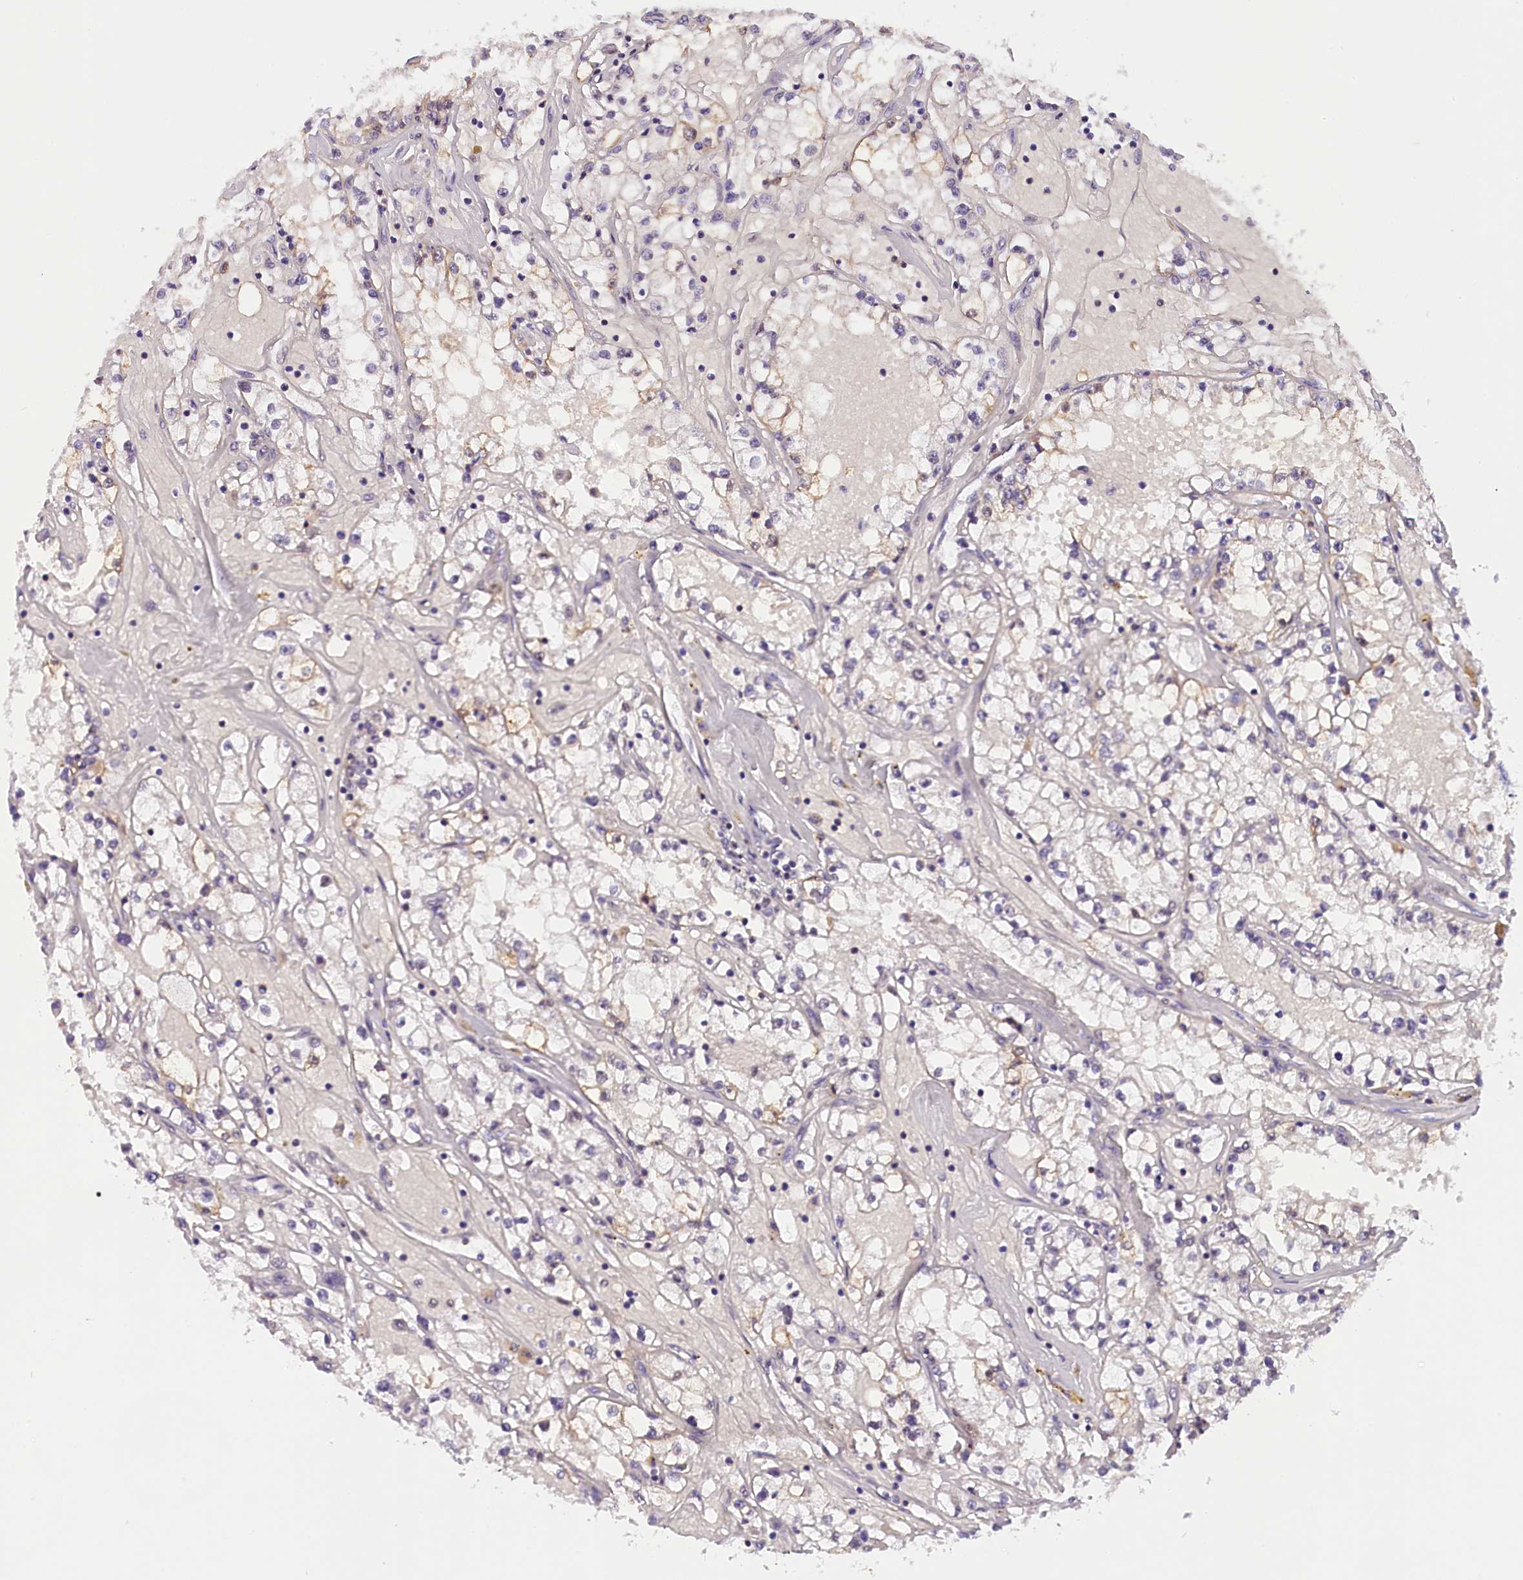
{"staining": {"intensity": "negative", "quantity": "none", "location": "none"}, "tissue": "renal cancer", "cell_type": "Tumor cells", "image_type": "cancer", "snomed": [{"axis": "morphology", "description": "Adenocarcinoma, NOS"}, {"axis": "topography", "description": "Kidney"}], "caption": "An IHC micrograph of renal cancer is shown. There is no staining in tumor cells of renal cancer. (Stains: DAB (3,3'-diaminobenzidine) immunohistochemistry with hematoxylin counter stain, Microscopy: brightfield microscopy at high magnification).", "gene": "ZC3H4", "patient": {"sex": "male", "age": 56}}